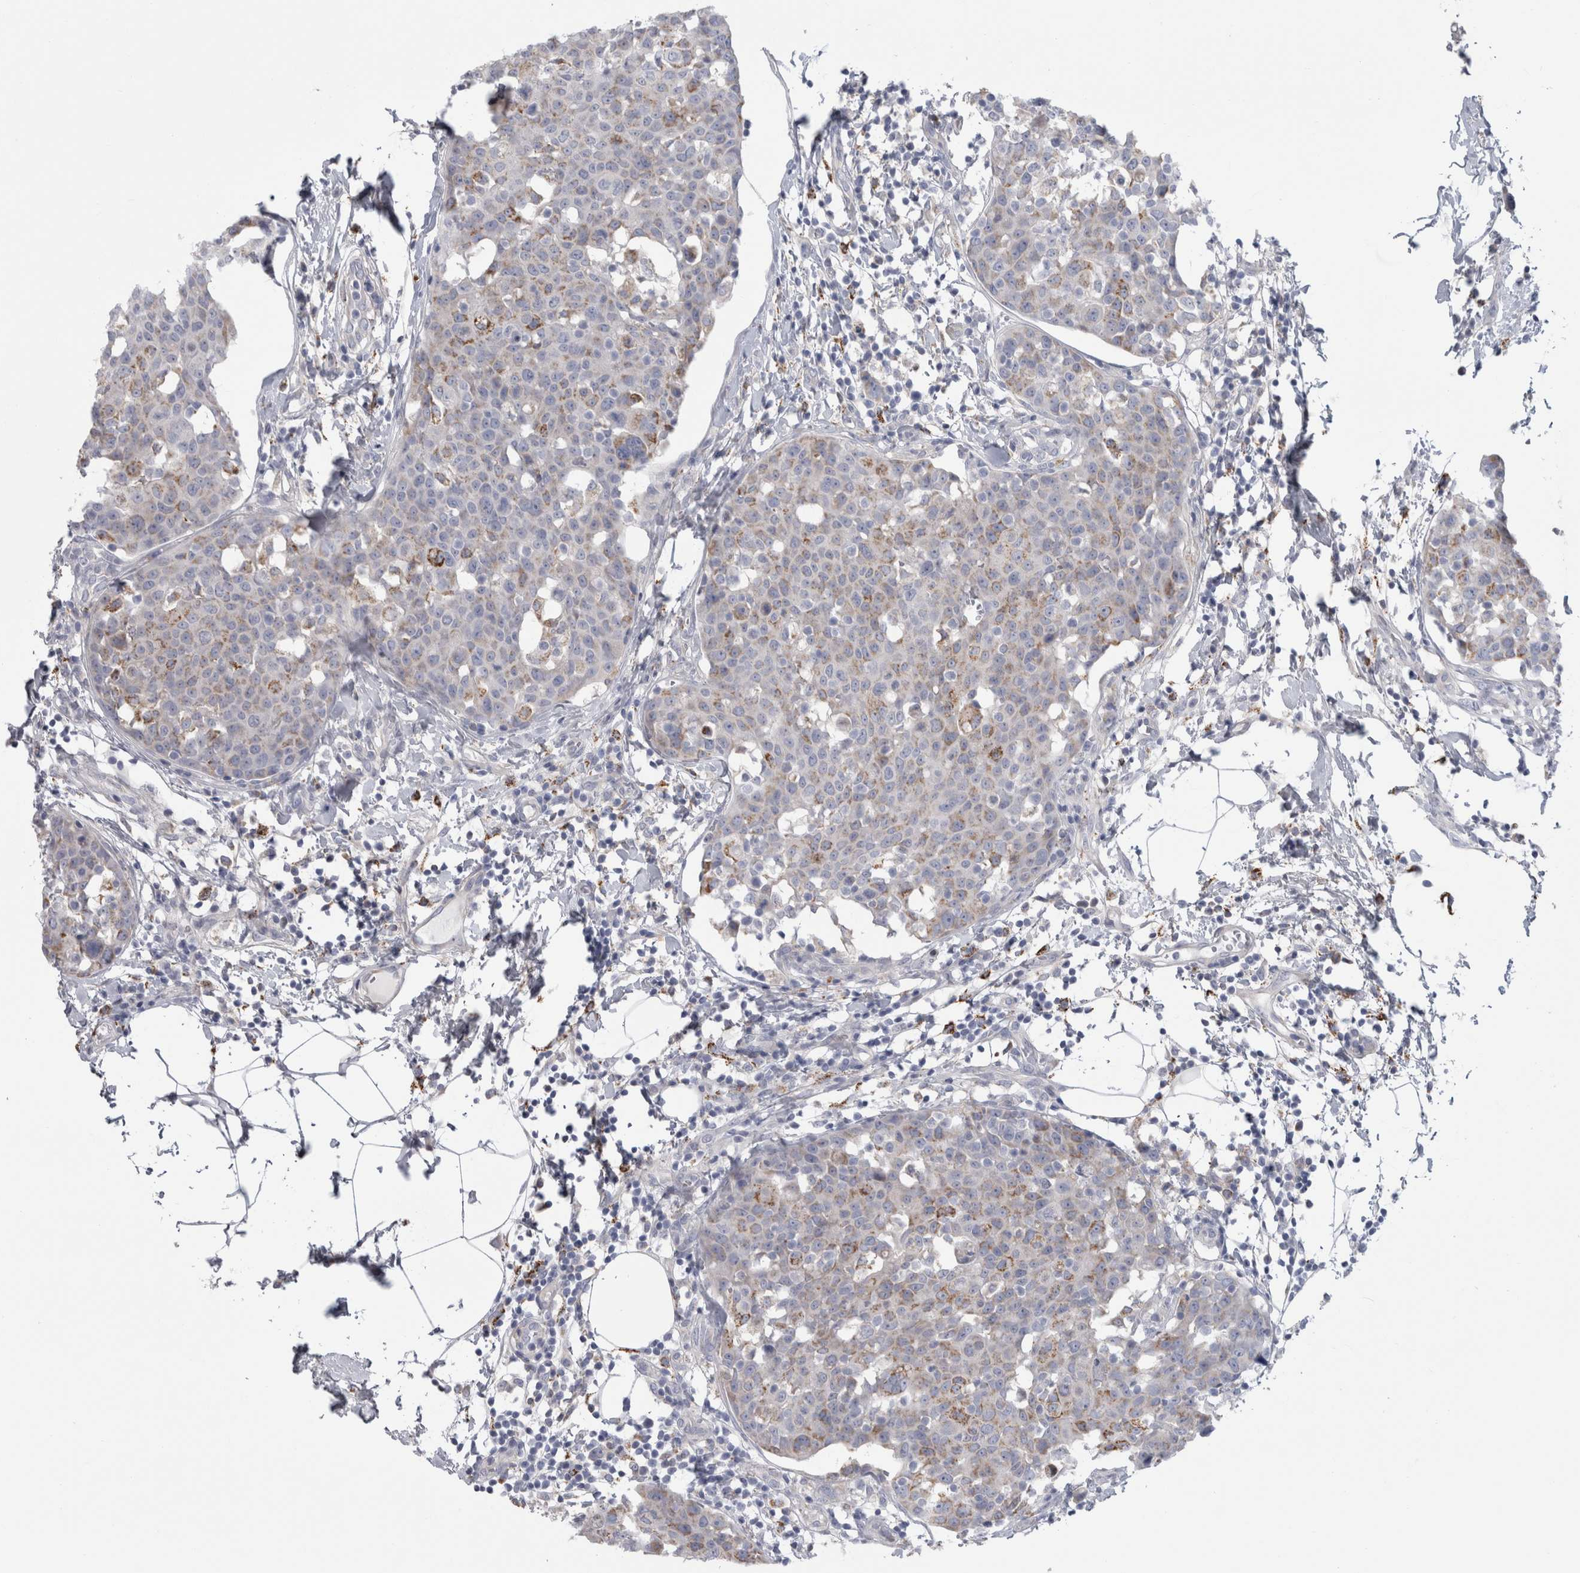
{"staining": {"intensity": "moderate", "quantity": "25%-75%", "location": "cytoplasmic/membranous"}, "tissue": "breast cancer", "cell_type": "Tumor cells", "image_type": "cancer", "snomed": [{"axis": "morphology", "description": "Normal tissue, NOS"}, {"axis": "morphology", "description": "Duct carcinoma"}, {"axis": "topography", "description": "Breast"}], "caption": "A photomicrograph showing moderate cytoplasmic/membranous positivity in about 25%-75% of tumor cells in breast cancer (intraductal carcinoma), as visualized by brown immunohistochemical staining.", "gene": "GATM", "patient": {"sex": "female", "age": 37}}